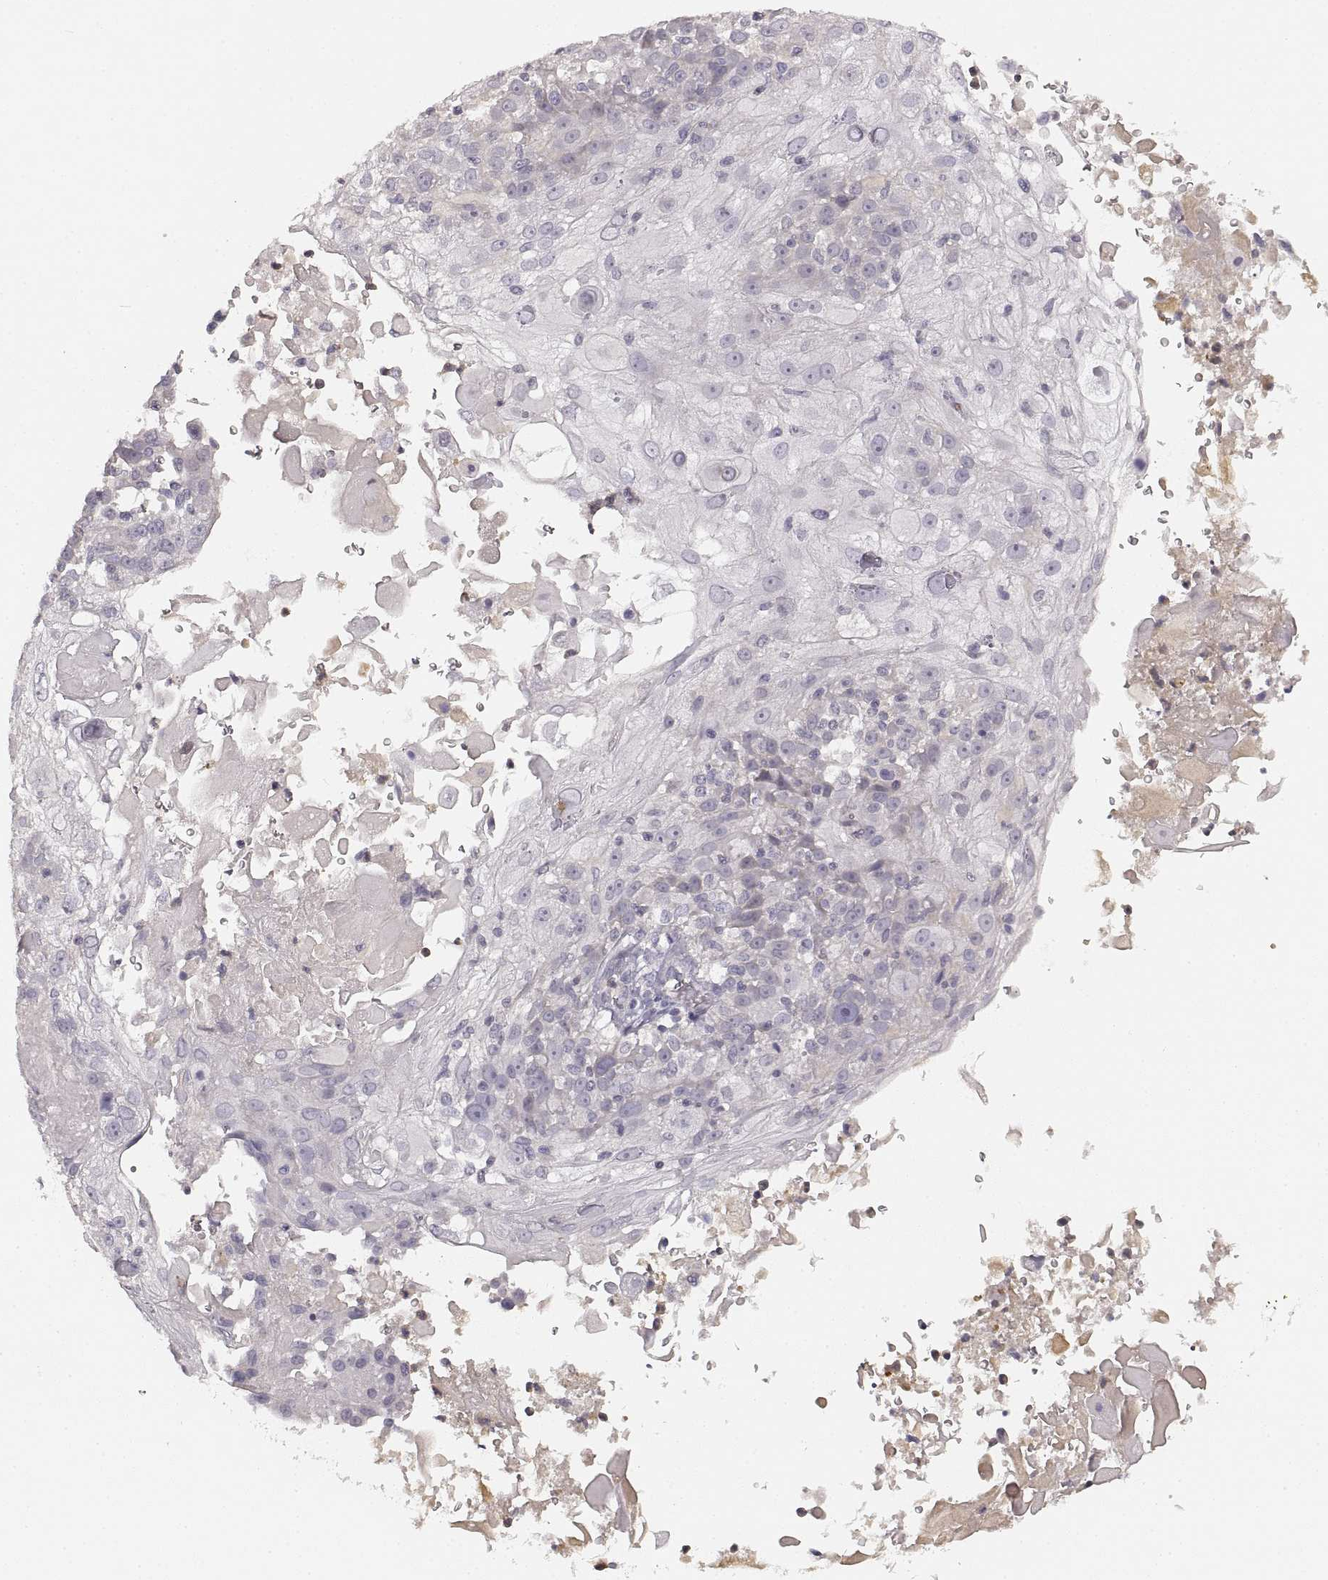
{"staining": {"intensity": "negative", "quantity": "none", "location": "none"}, "tissue": "skin cancer", "cell_type": "Tumor cells", "image_type": "cancer", "snomed": [{"axis": "morphology", "description": "Normal tissue, NOS"}, {"axis": "morphology", "description": "Squamous cell carcinoma, NOS"}, {"axis": "topography", "description": "Skin"}], "caption": "Tumor cells show no significant positivity in squamous cell carcinoma (skin).", "gene": "RUNDC3A", "patient": {"sex": "female", "age": 83}}